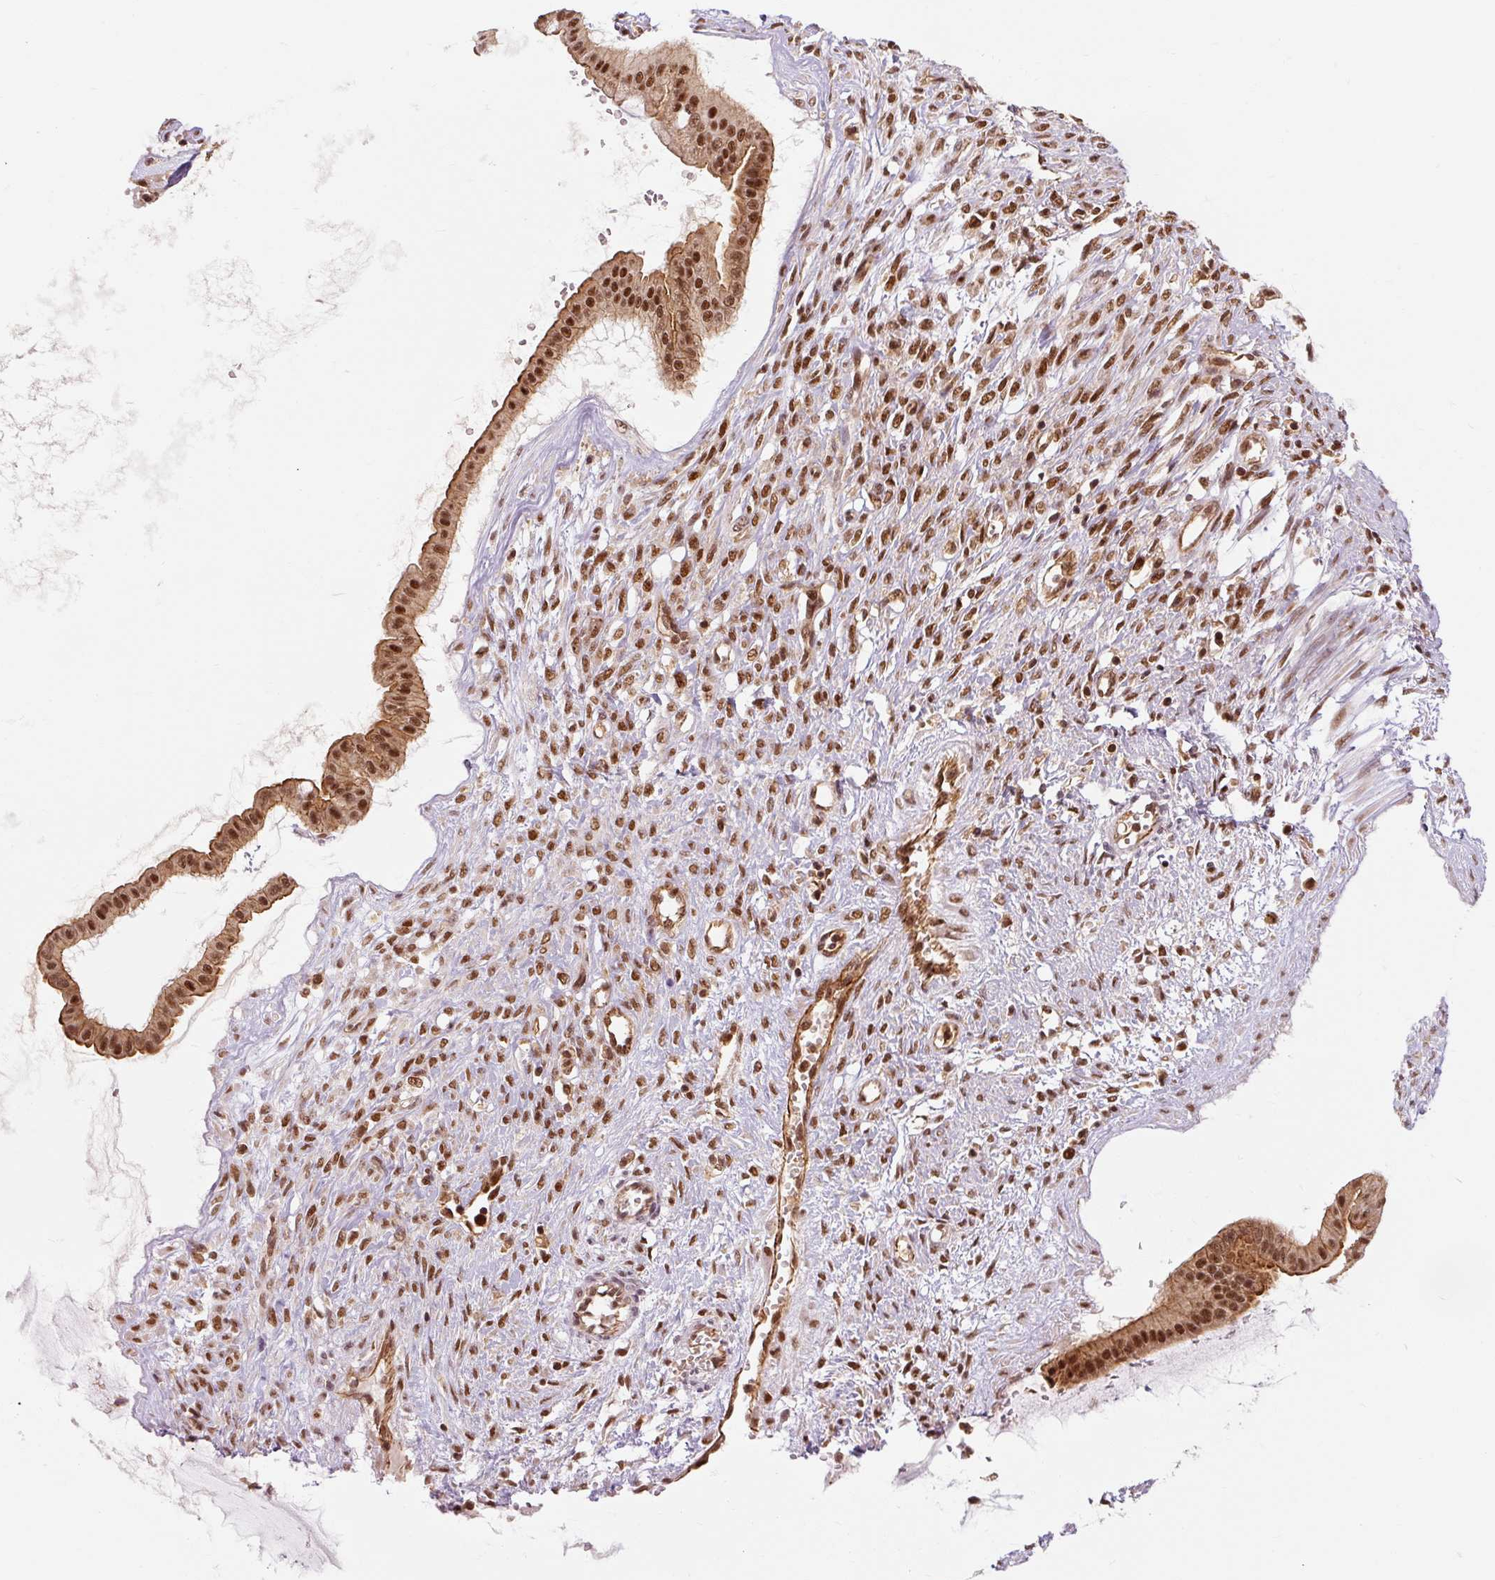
{"staining": {"intensity": "strong", "quantity": ">75%", "location": "cytoplasmic/membranous,nuclear"}, "tissue": "ovarian cancer", "cell_type": "Tumor cells", "image_type": "cancer", "snomed": [{"axis": "morphology", "description": "Cystadenocarcinoma, mucinous, NOS"}, {"axis": "topography", "description": "Ovary"}], "caption": "IHC (DAB (3,3'-diaminobenzidine)) staining of human mucinous cystadenocarcinoma (ovarian) demonstrates strong cytoplasmic/membranous and nuclear protein positivity in about >75% of tumor cells.", "gene": "CSTF1", "patient": {"sex": "female", "age": 73}}